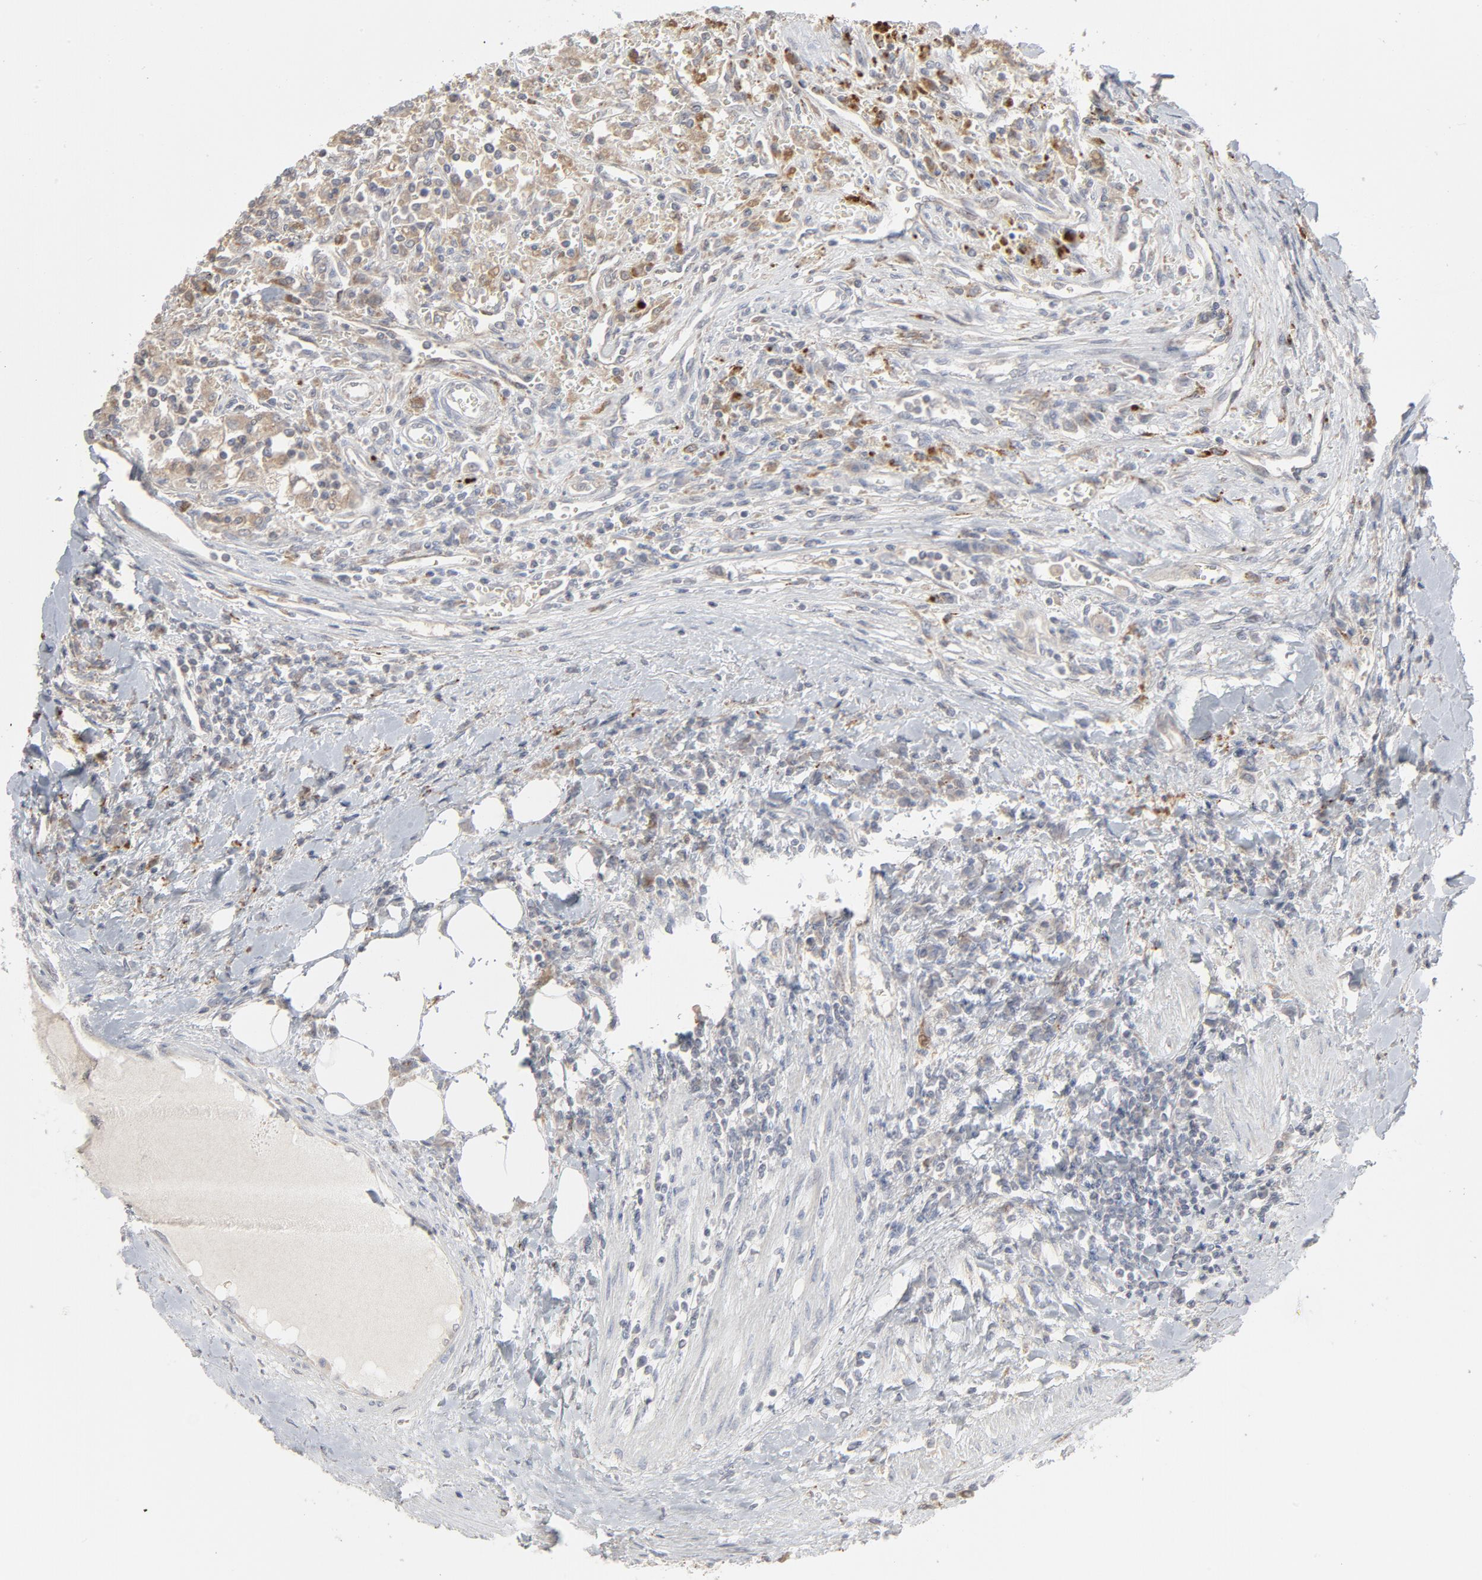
{"staining": {"intensity": "negative", "quantity": "none", "location": "none"}, "tissue": "renal cancer", "cell_type": "Tumor cells", "image_type": "cancer", "snomed": [{"axis": "morphology", "description": "Normal tissue, NOS"}, {"axis": "morphology", "description": "Adenocarcinoma, NOS"}, {"axis": "topography", "description": "Kidney"}], "caption": "Protein analysis of renal cancer (adenocarcinoma) displays no significant positivity in tumor cells.", "gene": "POMT2", "patient": {"sex": "male", "age": 71}}